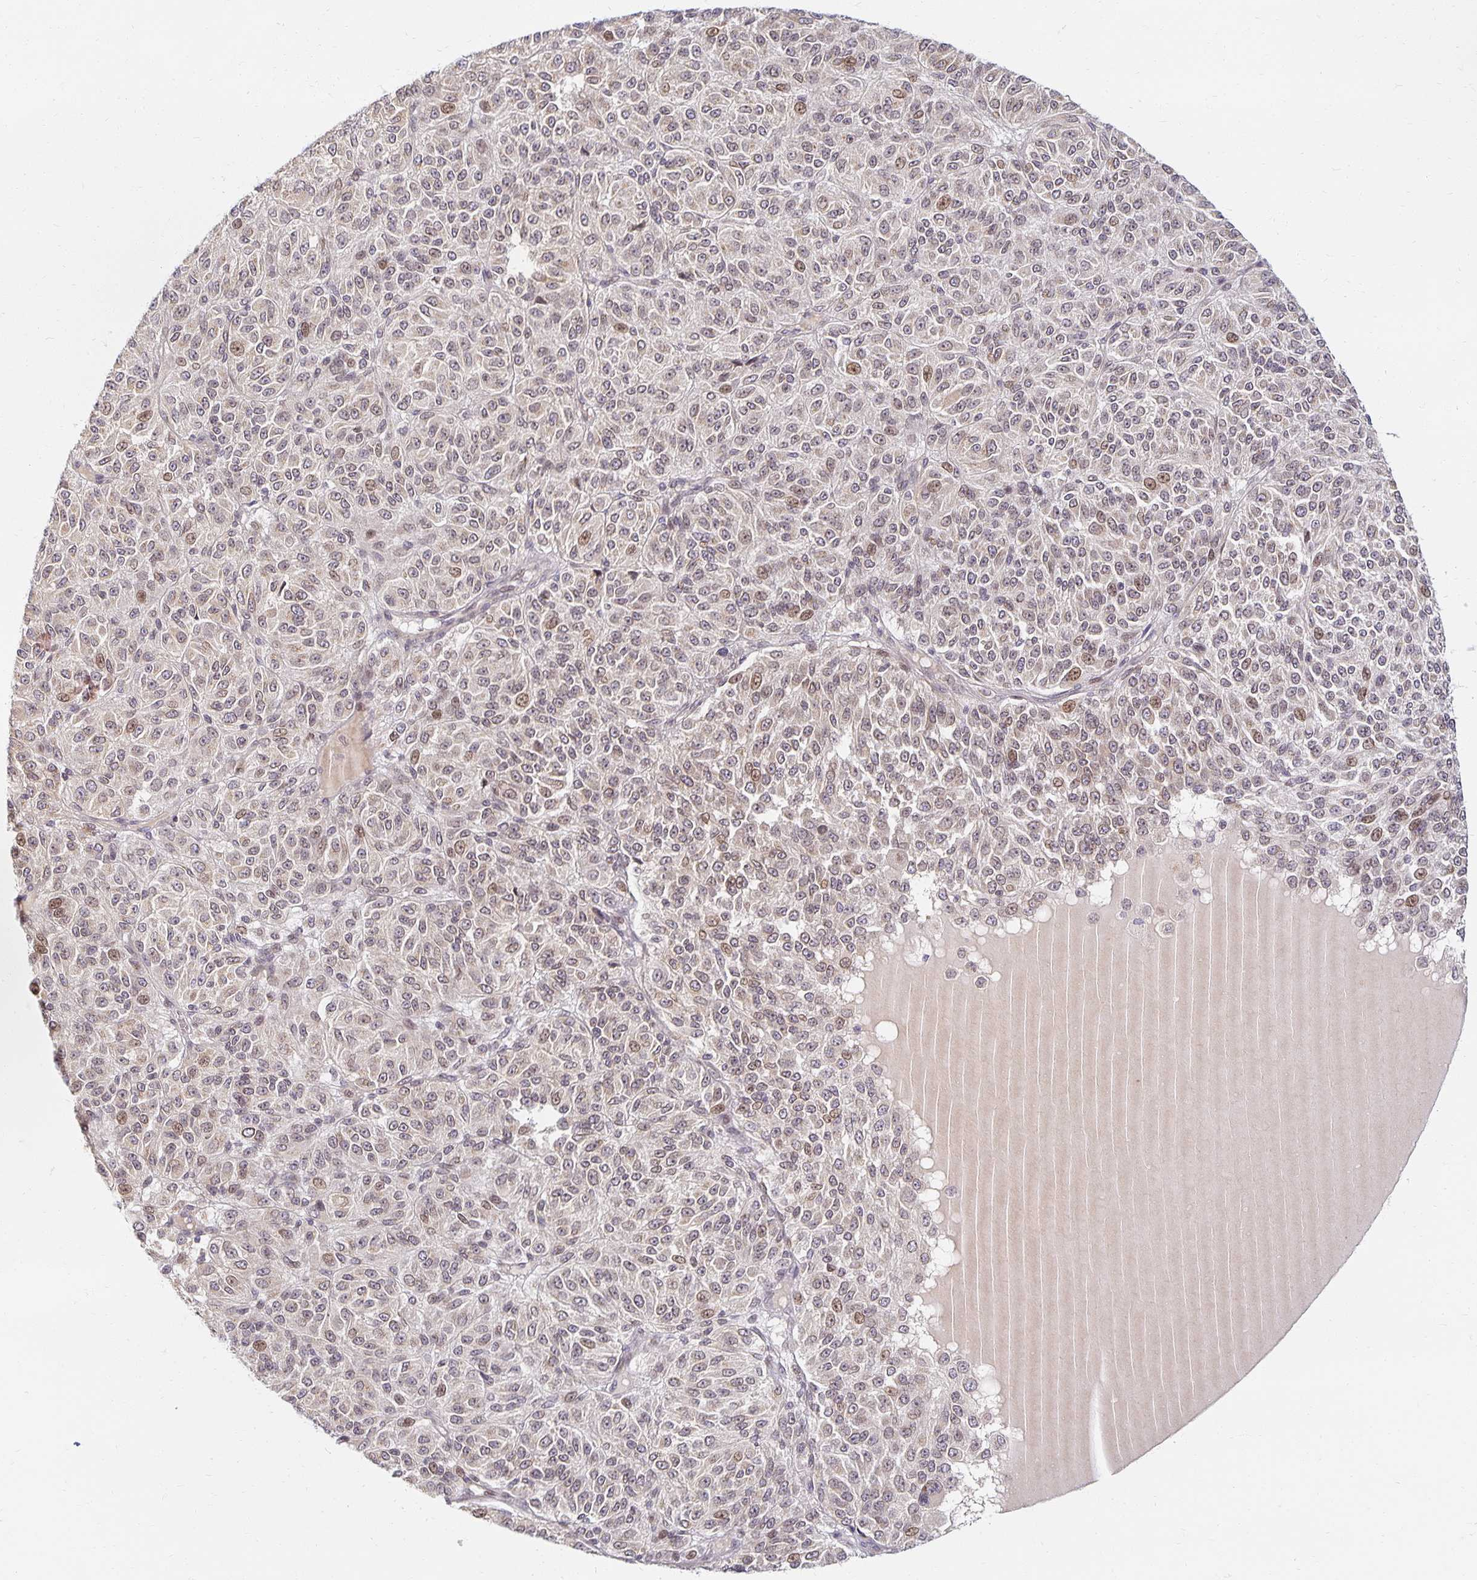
{"staining": {"intensity": "weak", "quantity": "25%-75%", "location": "nuclear"}, "tissue": "melanoma", "cell_type": "Tumor cells", "image_type": "cancer", "snomed": [{"axis": "morphology", "description": "Malignant melanoma, Metastatic site"}, {"axis": "topography", "description": "Brain"}], "caption": "This micrograph reveals malignant melanoma (metastatic site) stained with immunohistochemistry to label a protein in brown. The nuclear of tumor cells show weak positivity for the protein. Nuclei are counter-stained blue.", "gene": "EHF", "patient": {"sex": "female", "age": 56}}